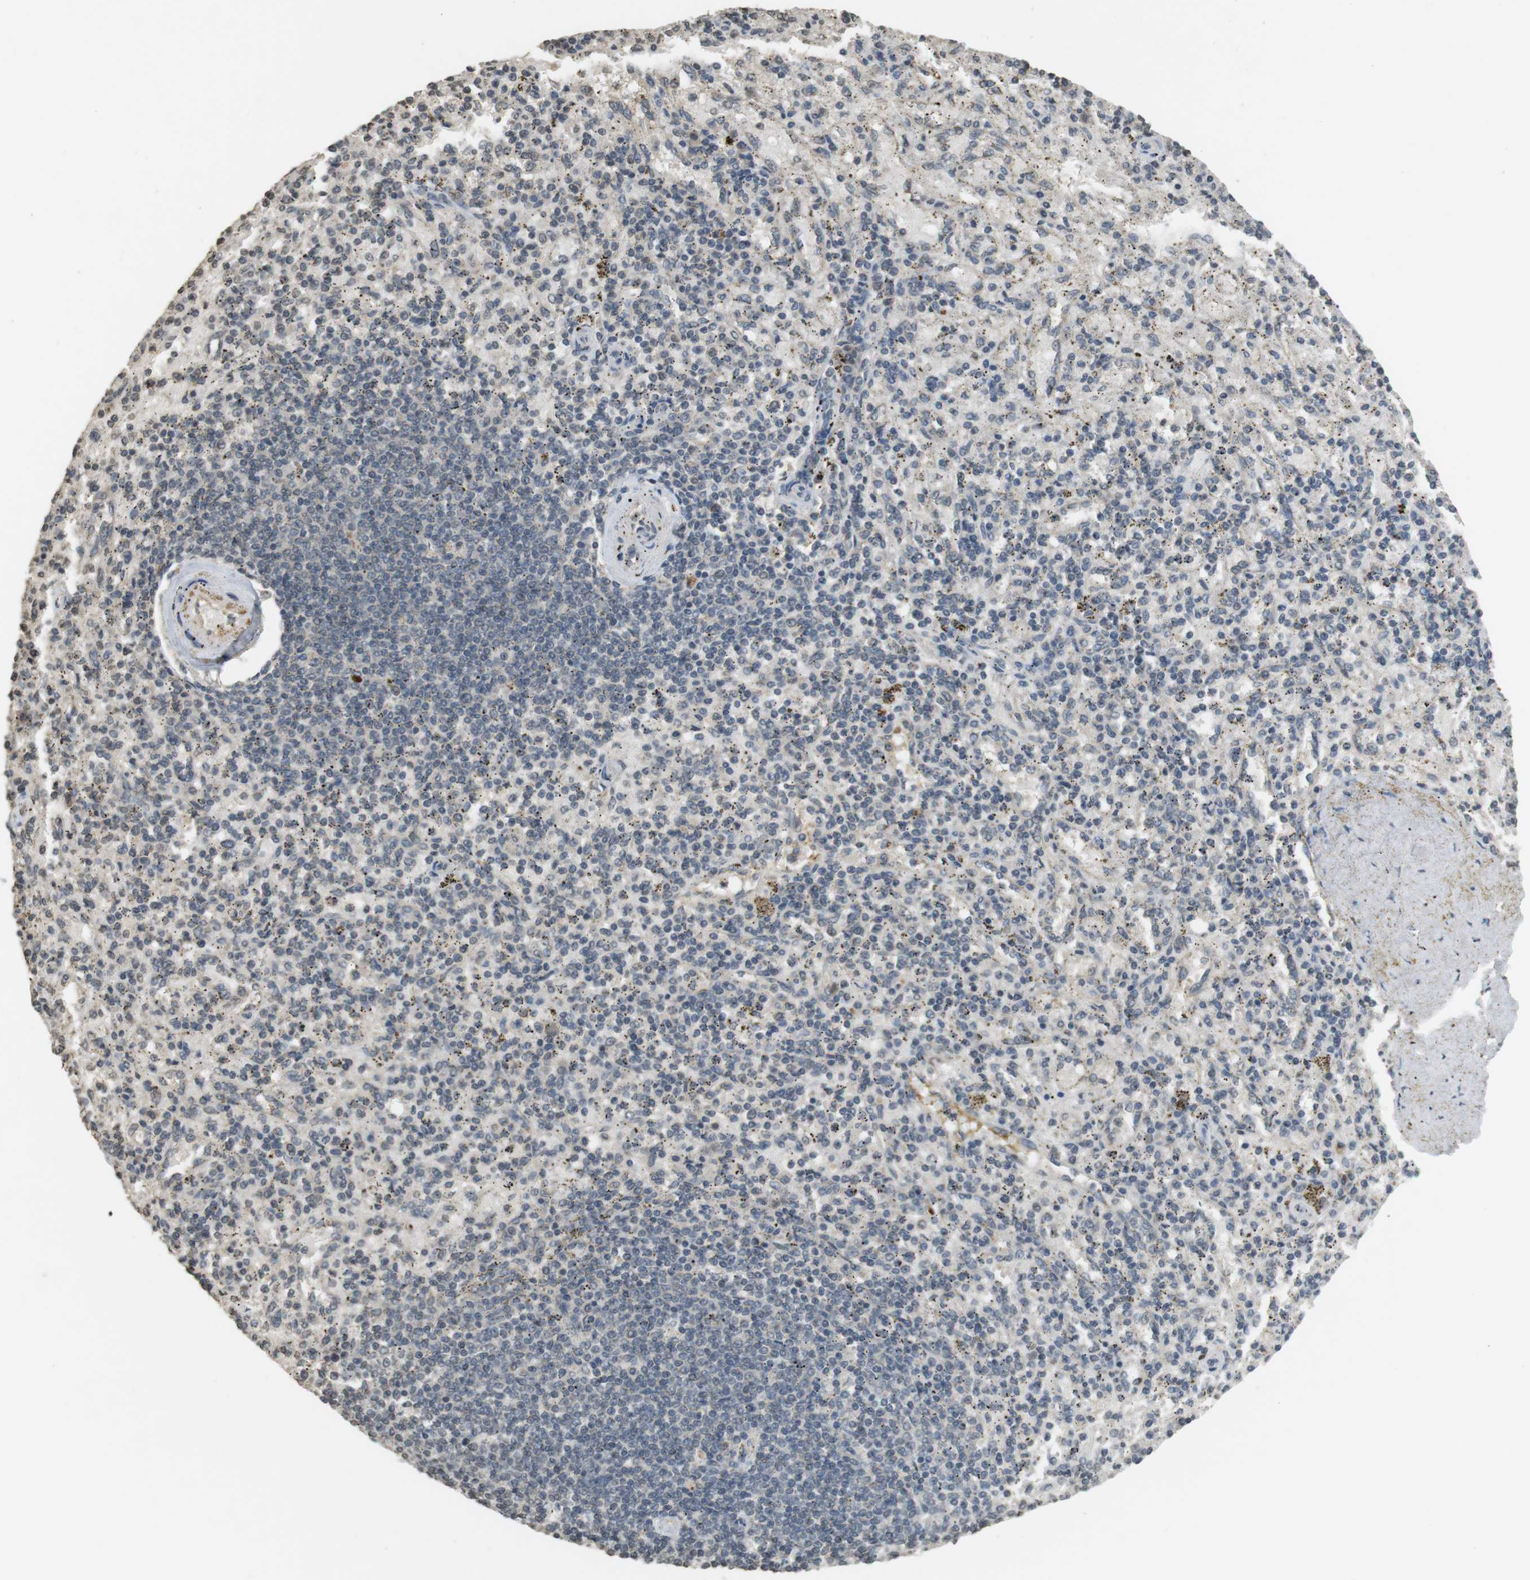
{"staining": {"intensity": "weak", "quantity": "<25%", "location": "cytoplasmic/membranous"}, "tissue": "spleen", "cell_type": "Cells in red pulp", "image_type": "normal", "snomed": [{"axis": "morphology", "description": "Normal tissue, NOS"}, {"axis": "topography", "description": "Spleen"}], "caption": "Immunohistochemistry (IHC) image of unremarkable human spleen stained for a protein (brown), which exhibits no expression in cells in red pulp. (DAB (3,3'-diaminobenzidine) immunohistochemistry (IHC) visualized using brightfield microscopy, high magnification).", "gene": "SRR", "patient": {"sex": "female", "age": 43}}